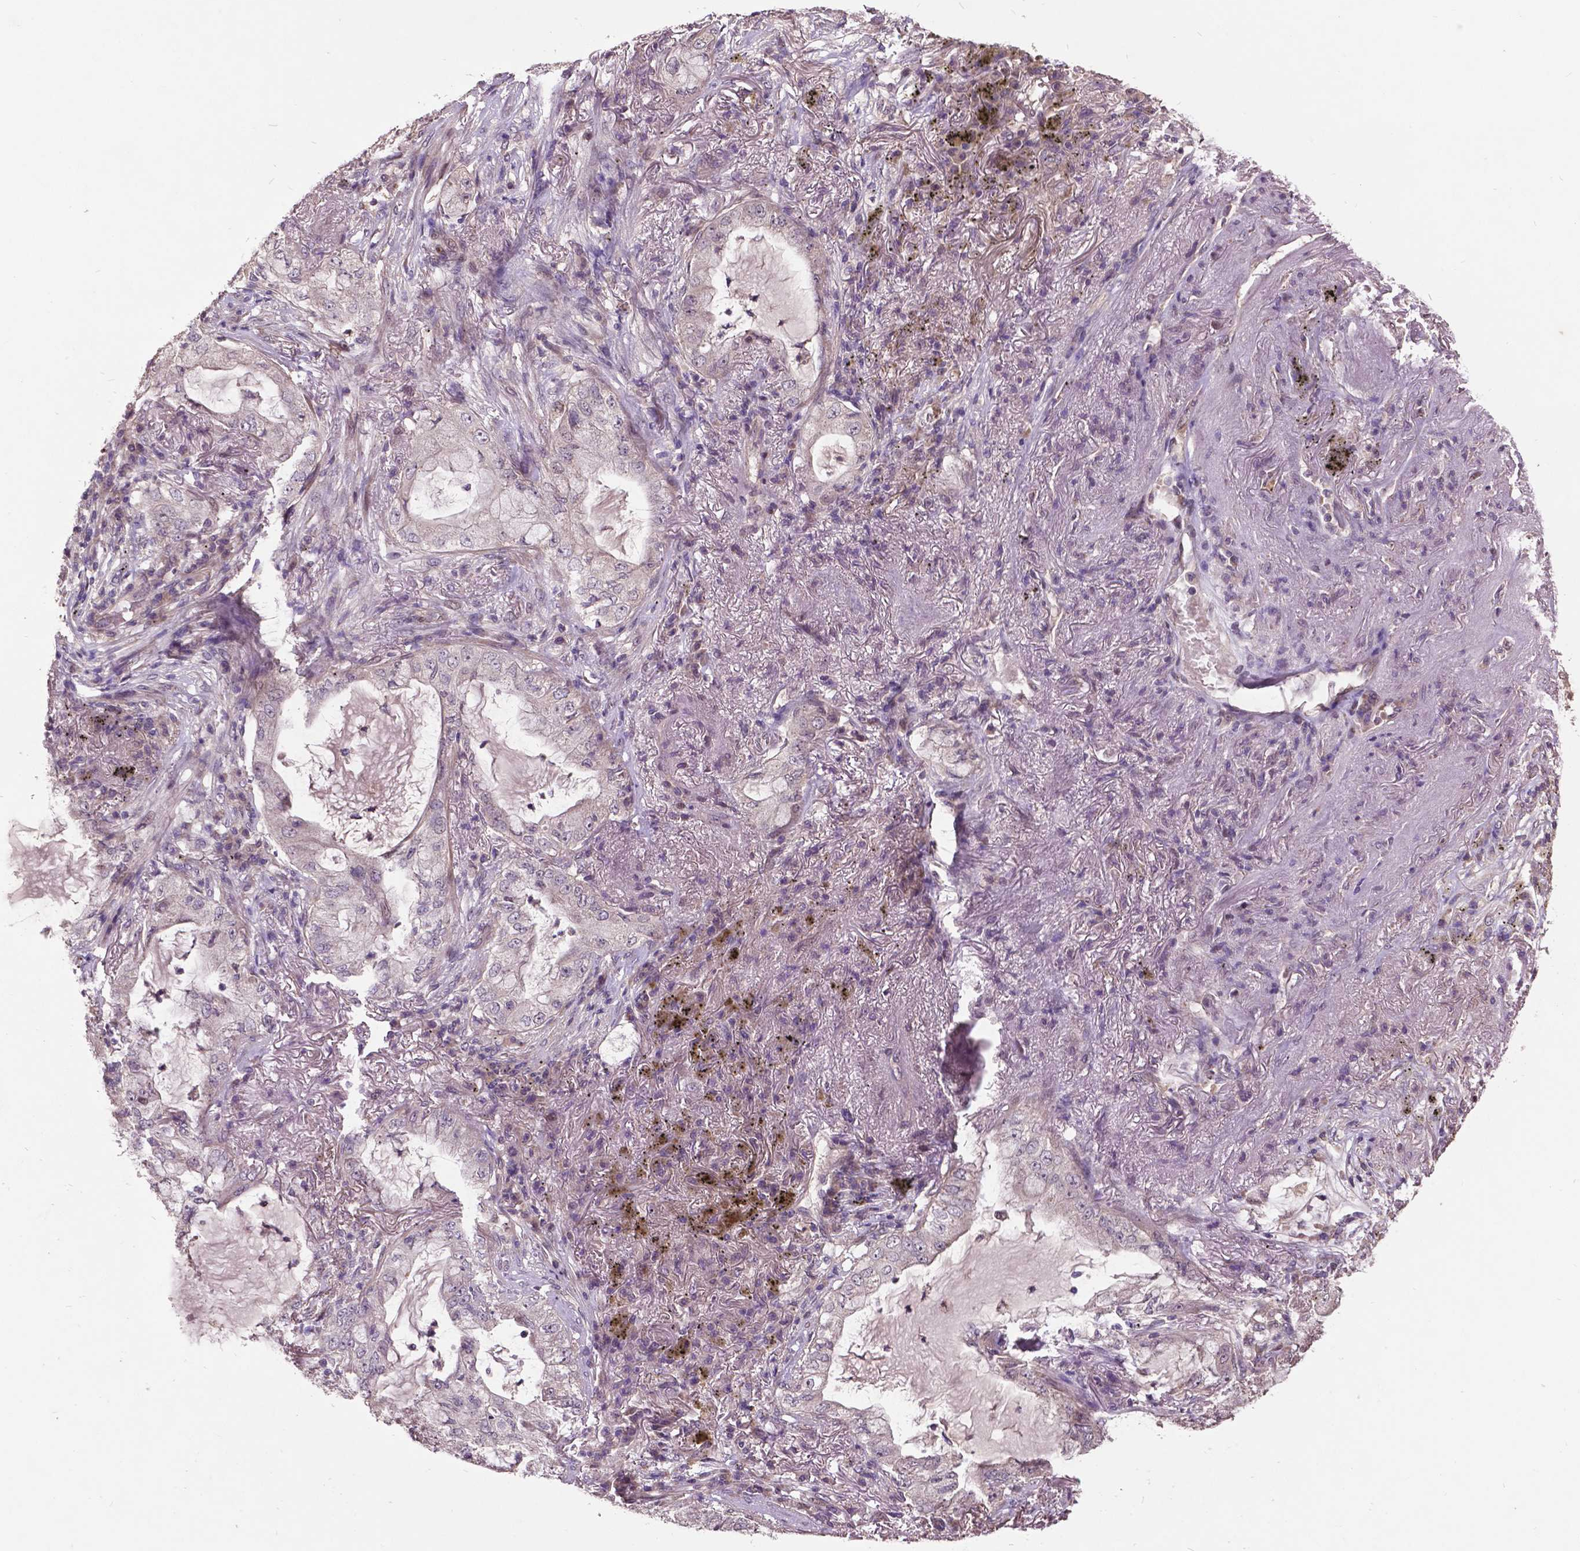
{"staining": {"intensity": "negative", "quantity": "none", "location": "none"}, "tissue": "lung cancer", "cell_type": "Tumor cells", "image_type": "cancer", "snomed": [{"axis": "morphology", "description": "Adenocarcinoma, NOS"}, {"axis": "topography", "description": "Lung"}], "caption": "This is an immunohistochemistry micrograph of lung cancer (adenocarcinoma). There is no expression in tumor cells.", "gene": "AP1S3", "patient": {"sex": "female", "age": 73}}